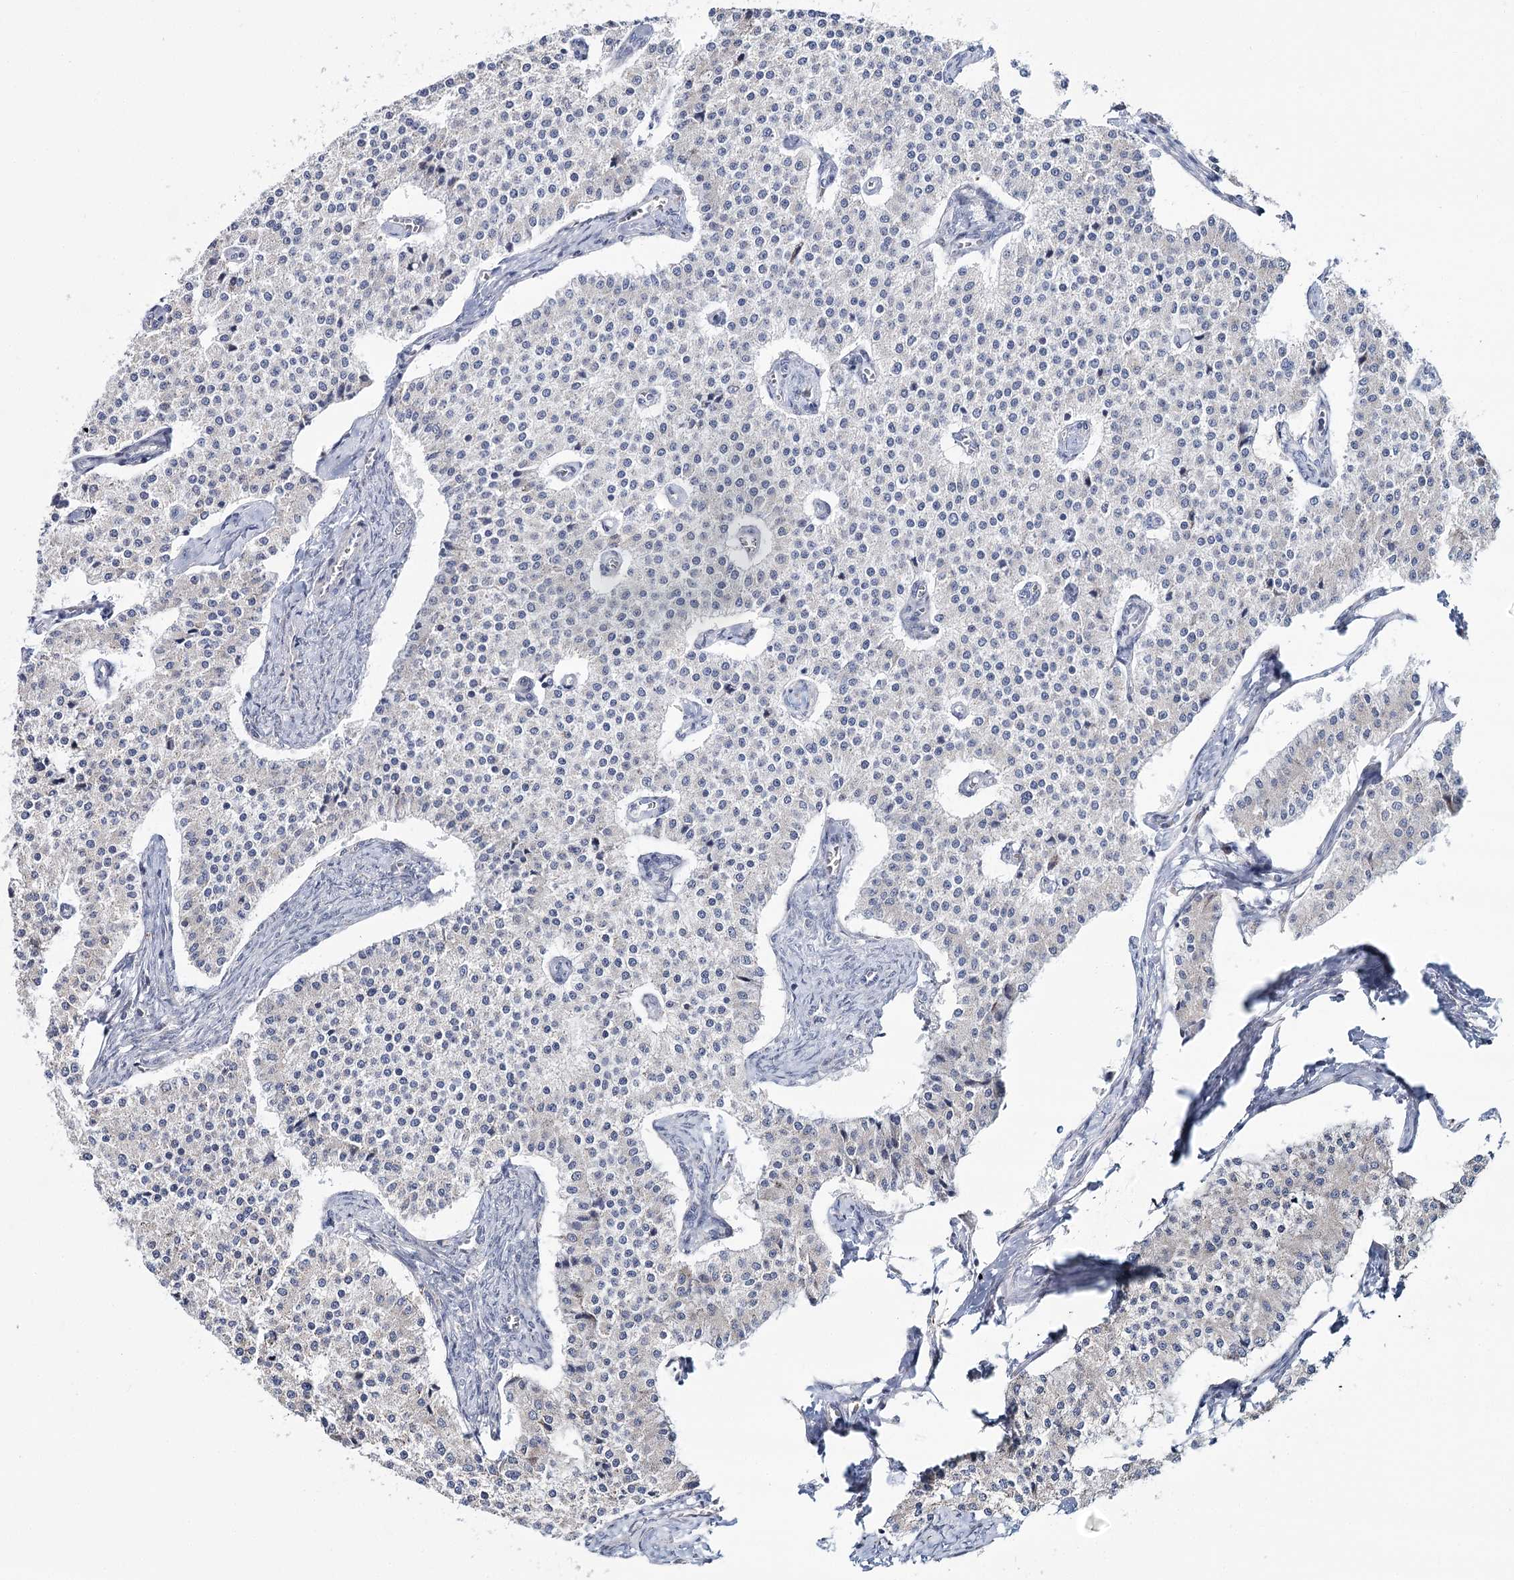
{"staining": {"intensity": "negative", "quantity": "none", "location": "none"}, "tissue": "carcinoid", "cell_type": "Tumor cells", "image_type": "cancer", "snomed": [{"axis": "morphology", "description": "Carcinoid, malignant, NOS"}, {"axis": "topography", "description": "Colon"}], "caption": "This is an IHC photomicrograph of carcinoid (malignant). There is no staining in tumor cells.", "gene": "CPLANE1", "patient": {"sex": "female", "age": 52}}